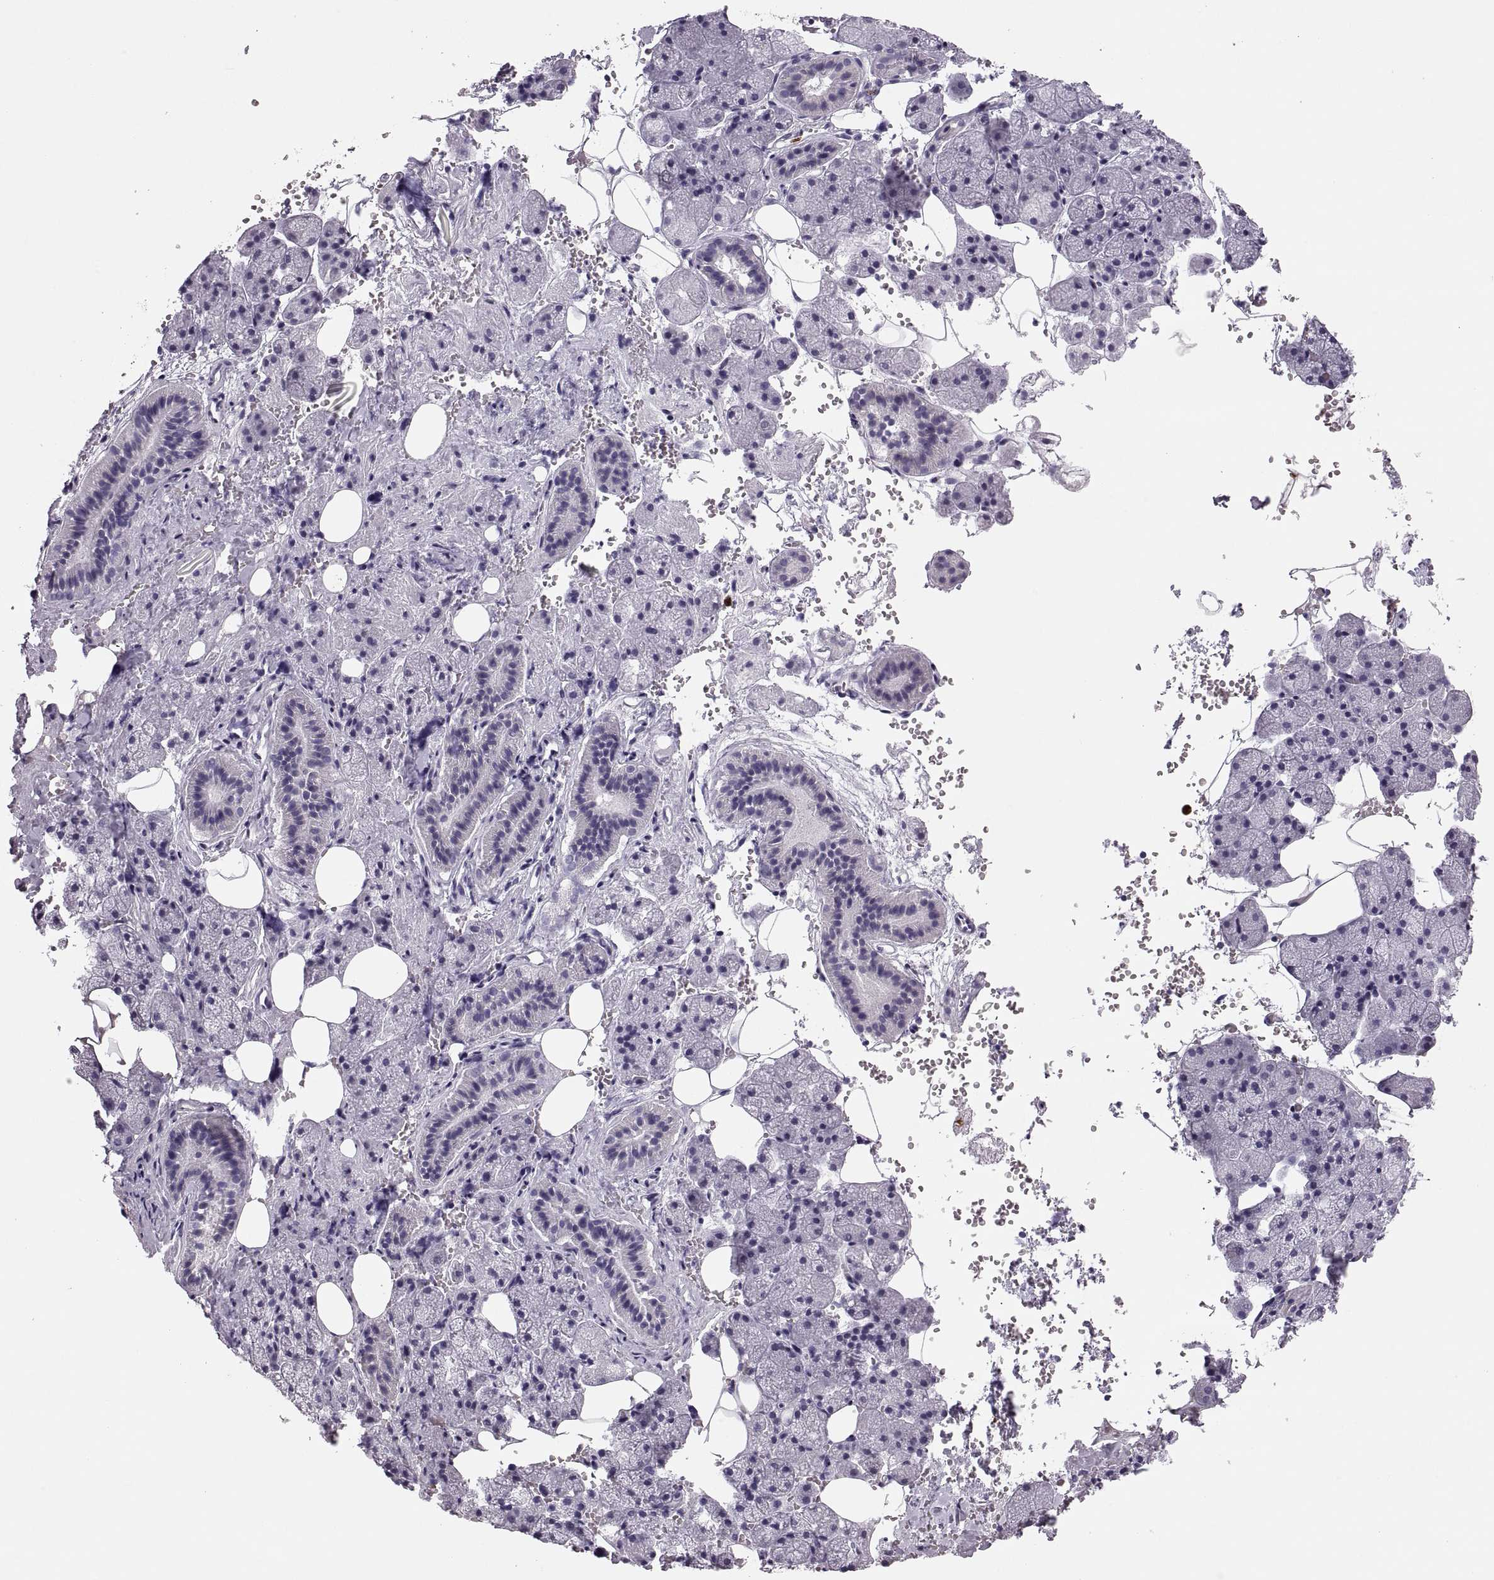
{"staining": {"intensity": "negative", "quantity": "none", "location": "none"}, "tissue": "salivary gland", "cell_type": "Glandular cells", "image_type": "normal", "snomed": [{"axis": "morphology", "description": "Normal tissue, NOS"}, {"axis": "topography", "description": "Salivary gland"}], "caption": "This is an immunohistochemistry photomicrograph of unremarkable salivary gland. There is no expression in glandular cells.", "gene": "MILR1", "patient": {"sex": "male", "age": 38}}